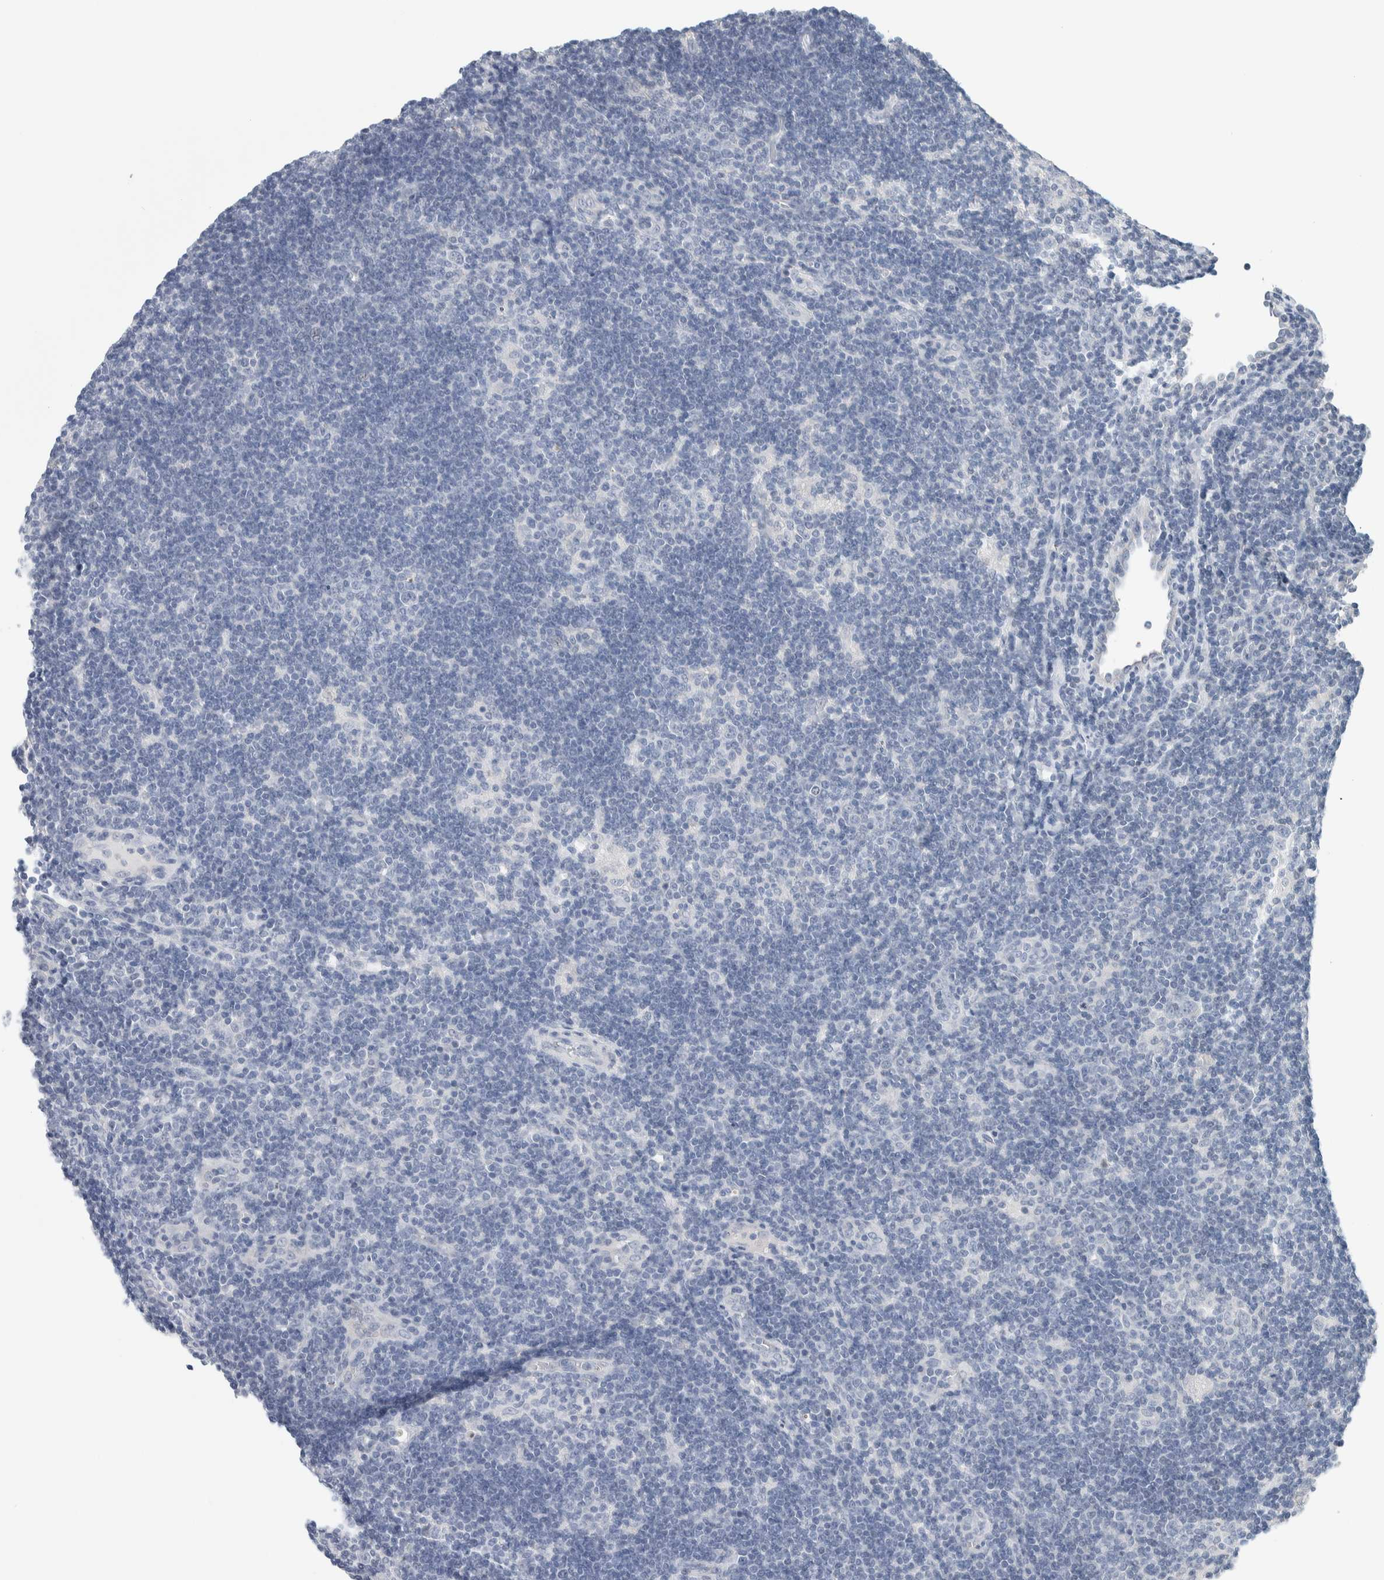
{"staining": {"intensity": "negative", "quantity": "none", "location": "none"}, "tissue": "lymphoma", "cell_type": "Tumor cells", "image_type": "cancer", "snomed": [{"axis": "morphology", "description": "Hodgkin's disease, NOS"}, {"axis": "topography", "description": "Lymph node"}], "caption": "Lymphoma was stained to show a protein in brown. There is no significant expression in tumor cells. (Brightfield microscopy of DAB (3,3'-diaminobenzidine) immunohistochemistry (IHC) at high magnification).", "gene": "SCN2A", "patient": {"sex": "female", "age": 57}}